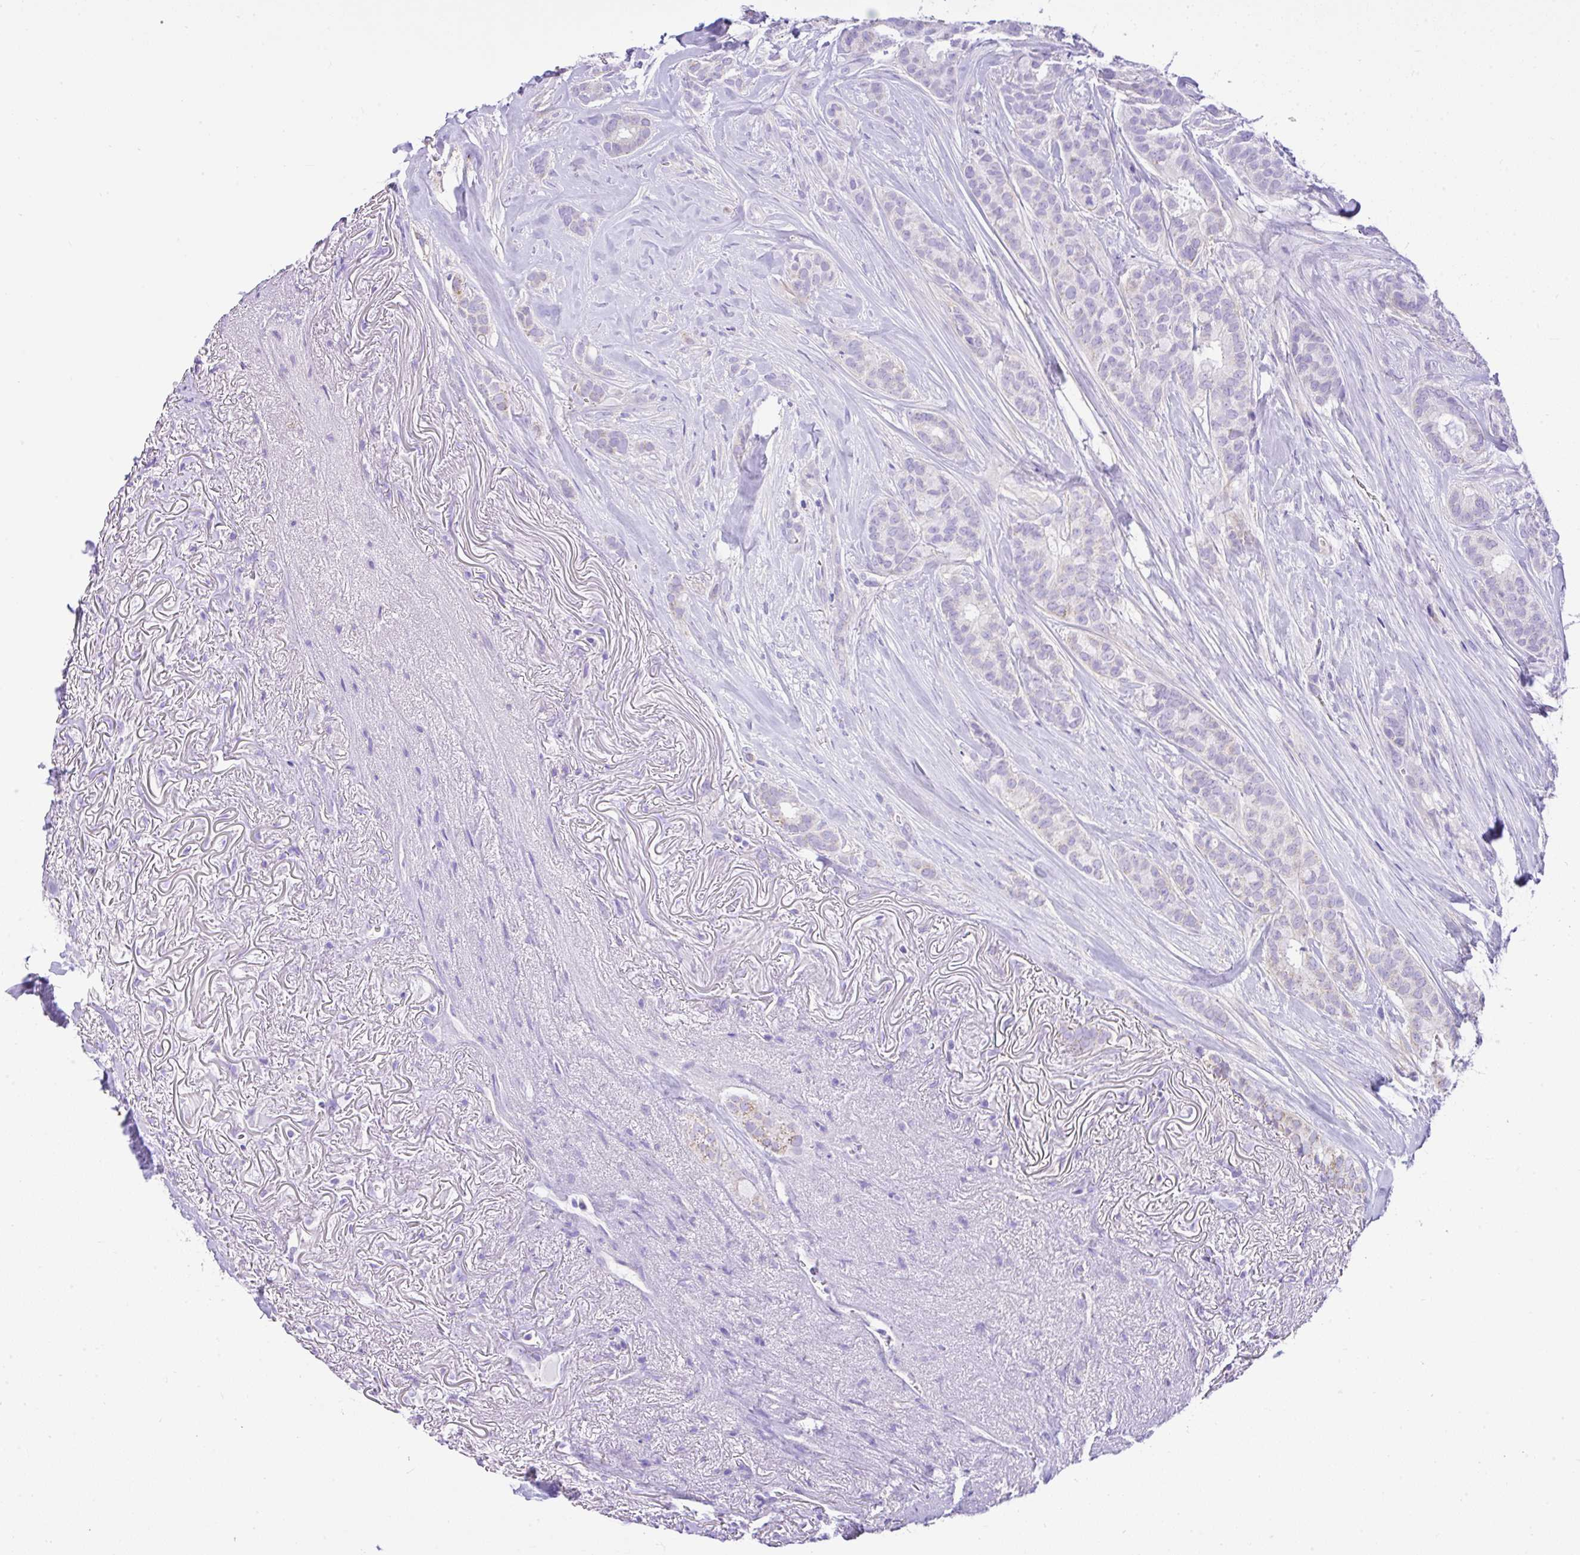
{"staining": {"intensity": "negative", "quantity": "none", "location": "none"}, "tissue": "breast cancer", "cell_type": "Tumor cells", "image_type": "cancer", "snomed": [{"axis": "morphology", "description": "Duct carcinoma"}, {"axis": "topography", "description": "Breast"}], "caption": "A micrograph of invasive ductal carcinoma (breast) stained for a protein demonstrates no brown staining in tumor cells. Nuclei are stained in blue.", "gene": "SLC13A1", "patient": {"sex": "female", "age": 84}}